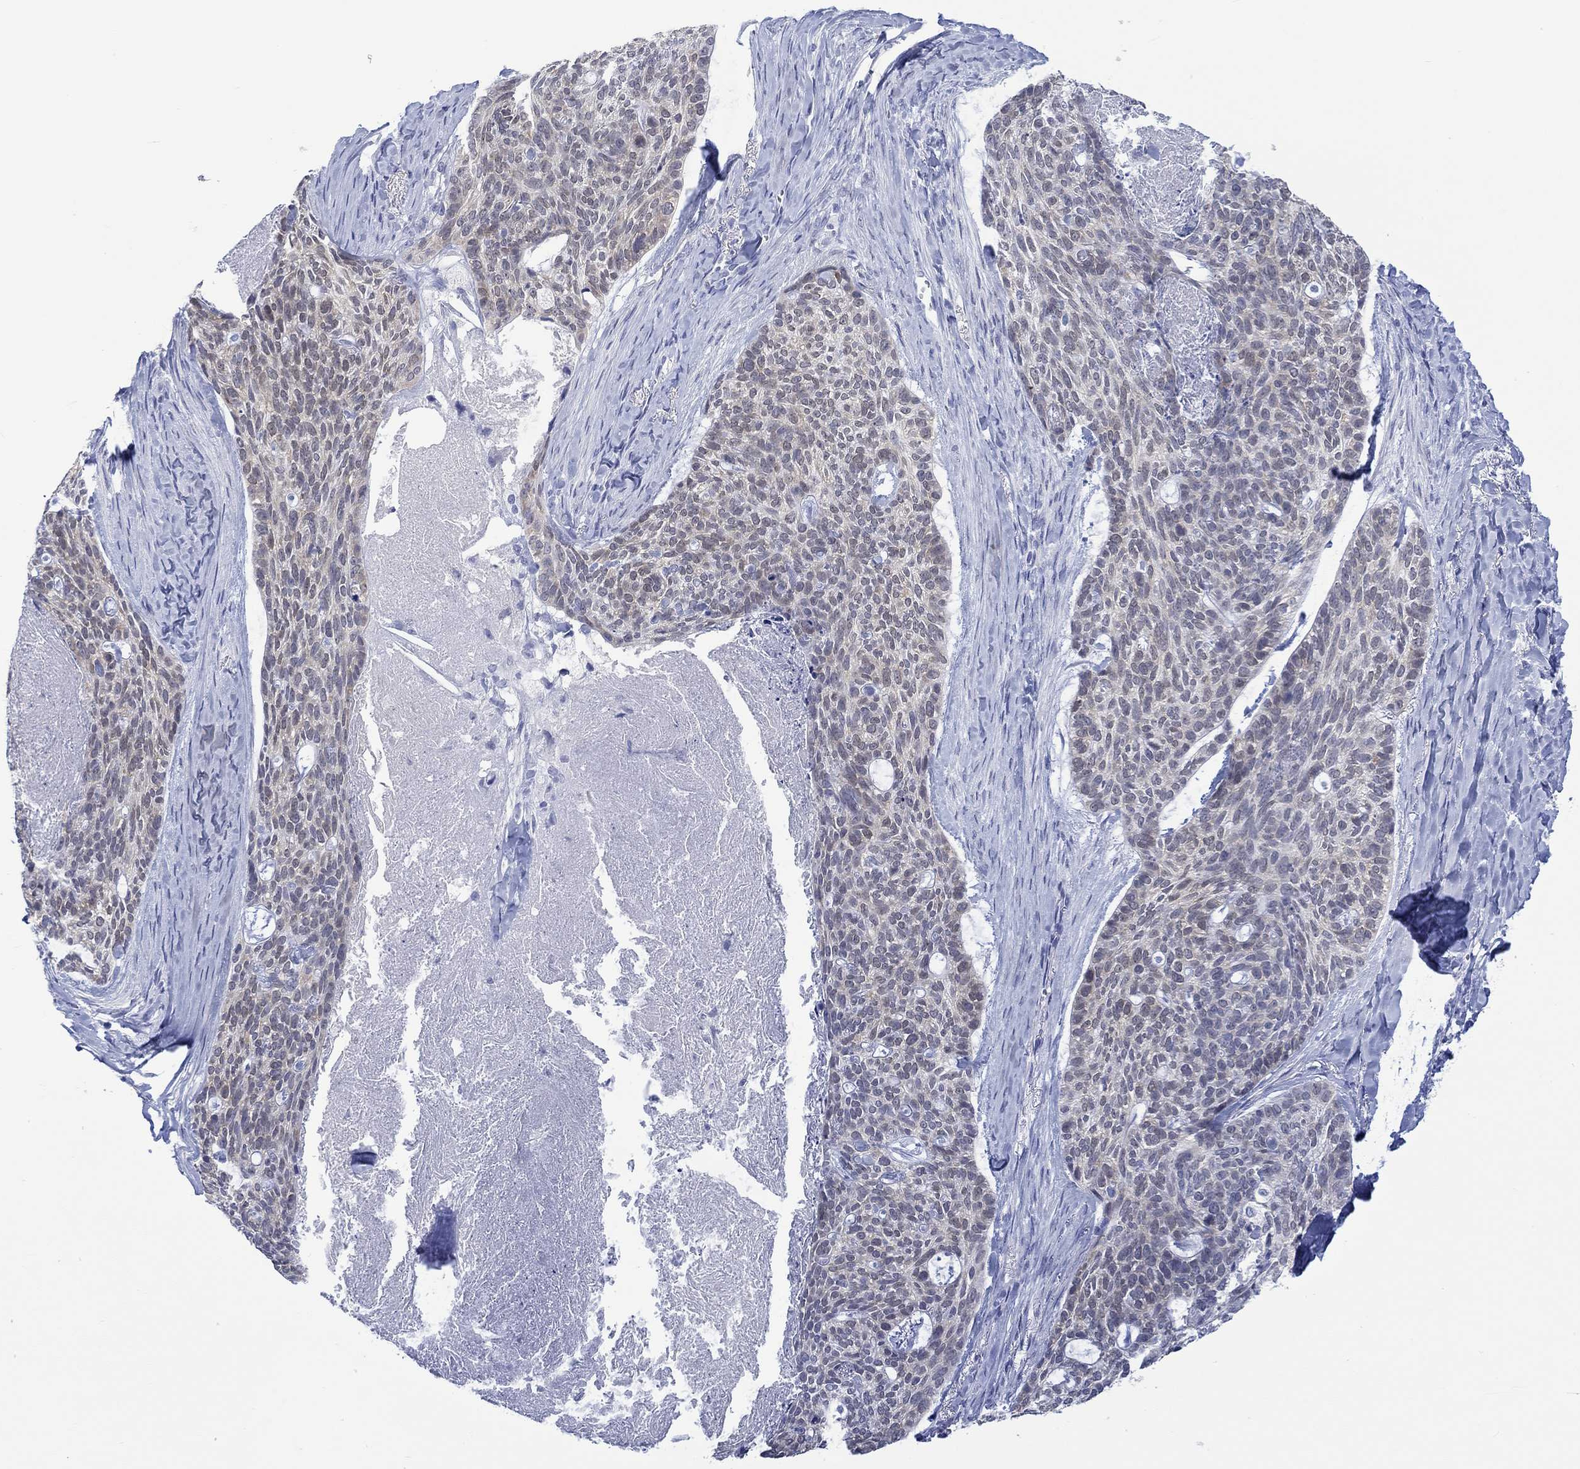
{"staining": {"intensity": "weak", "quantity": ">75%", "location": "cytoplasmic/membranous"}, "tissue": "skin cancer", "cell_type": "Tumor cells", "image_type": "cancer", "snomed": [{"axis": "morphology", "description": "Basal cell carcinoma"}, {"axis": "topography", "description": "Skin"}], "caption": "Immunohistochemistry micrograph of neoplastic tissue: skin cancer stained using immunohistochemistry (IHC) shows low levels of weak protein expression localized specifically in the cytoplasmic/membranous of tumor cells, appearing as a cytoplasmic/membranous brown color.", "gene": "MSI1", "patient": {"sex": "female", "age": 69}}